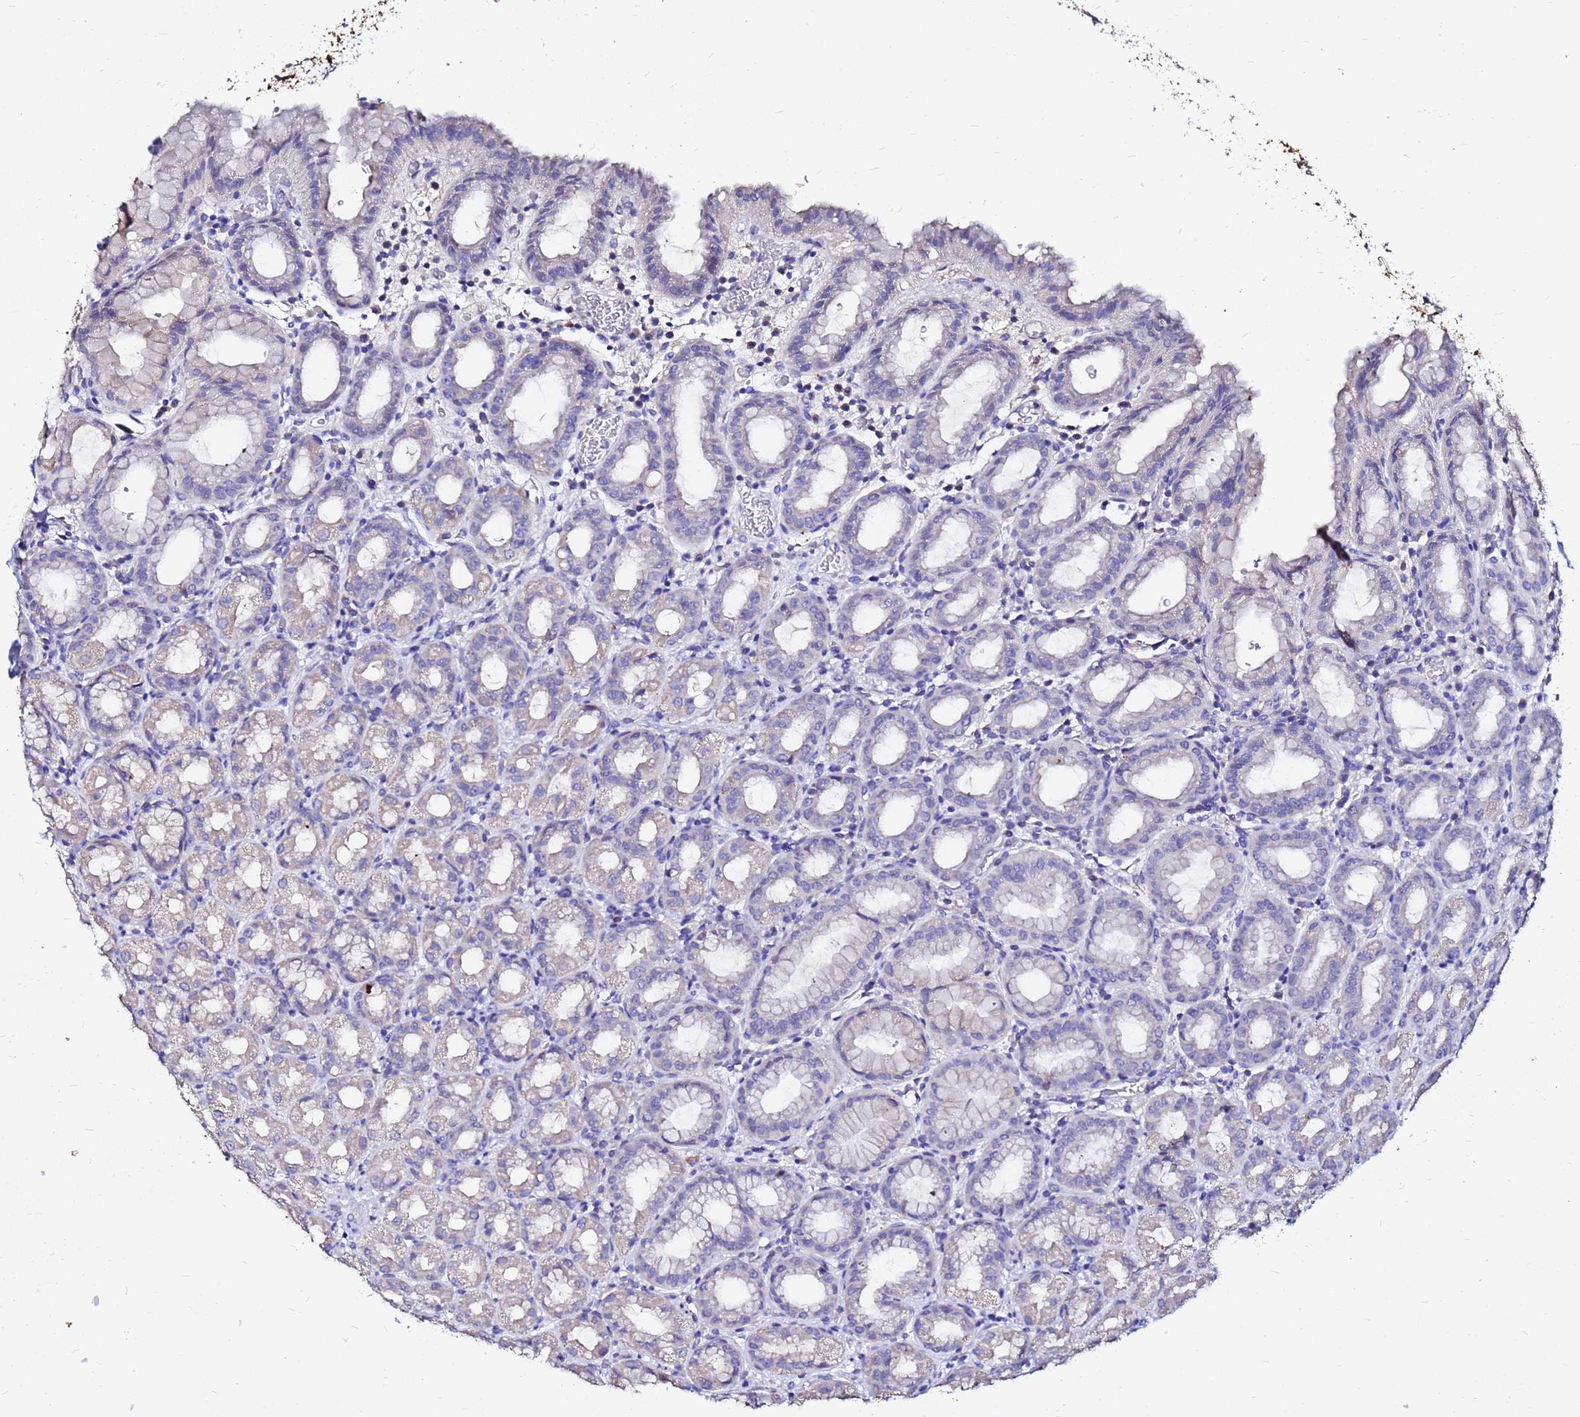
{"staining": {"intensity": "negative", "quantity": "none", "location": "none"}, "tissue": "stomach", "cell_type": "Glandular cells", "image_type": "normal", "snomed": [{"axis": "morphology", "description": "Normal tissue, NOS"}, {"axis": "topography", "description": "Stomach, upper"}, {"axis": "topography", "description": "Stomach, lower"}, {"axis": "topography", "description": "Small intestine"}], "caption": "Glandular cells show no significant expression in unremarkable stomach.", "gene": "FAM183A", "patient": {"sex": "male", "age": 68}}